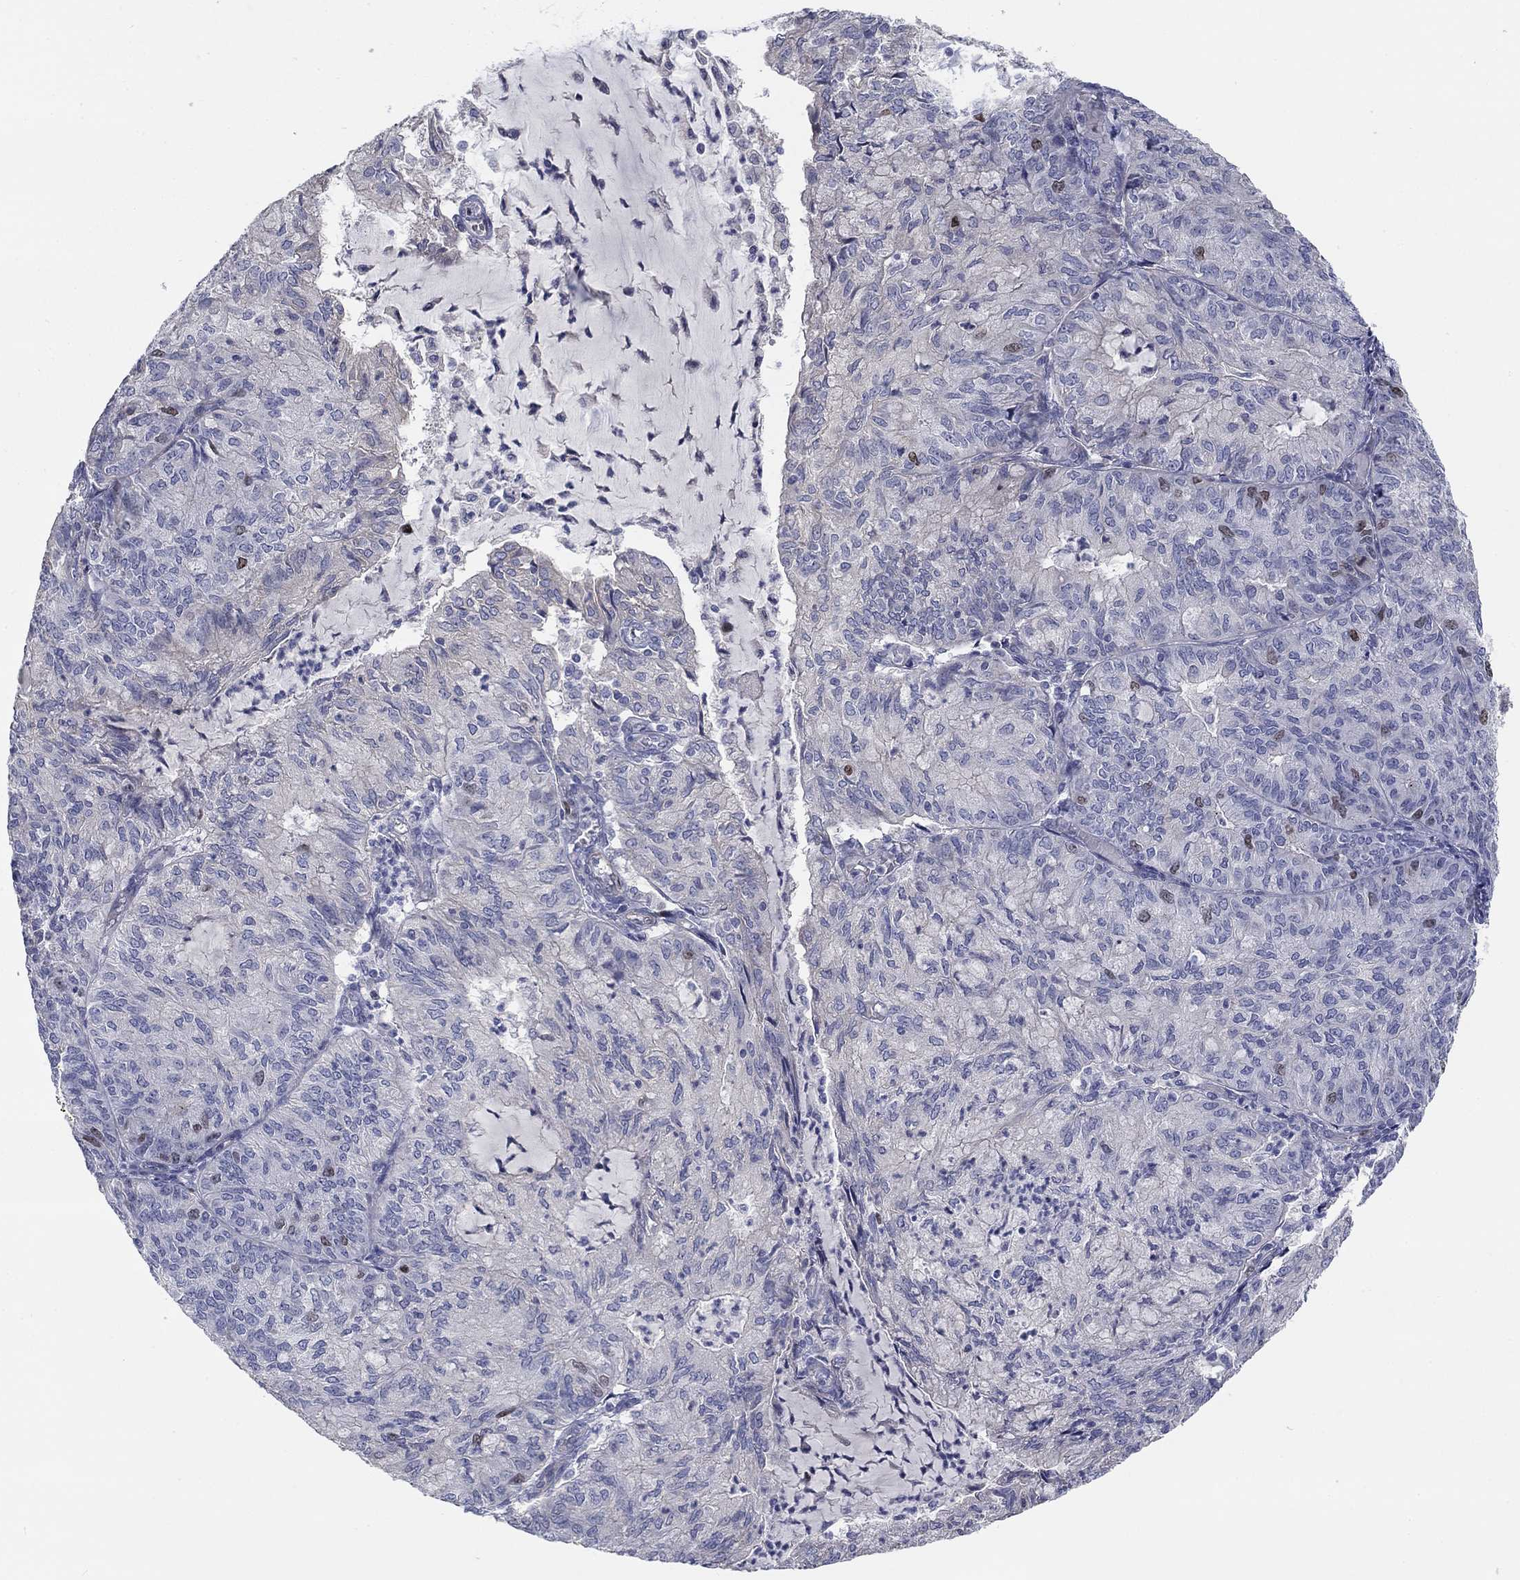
{"staining": {"intensity": "weak", "quantity": "<25%", "location": "nuclear"}, "tissue": "endometrial cancer", "cell_type": "Tumor cells", "image_type": "cancer", "snomed": [{"axis": "morphology", "description": "Adenocarcinoma, NOS"}, {"axis": "topography", "description": "Endometrium"}], "caption": "An image of human adenocarcinoma (endometrial) is negative for staining in tumor cells.", "gene": "PRC1", "patient": {"sex": "female", "age": 82}}